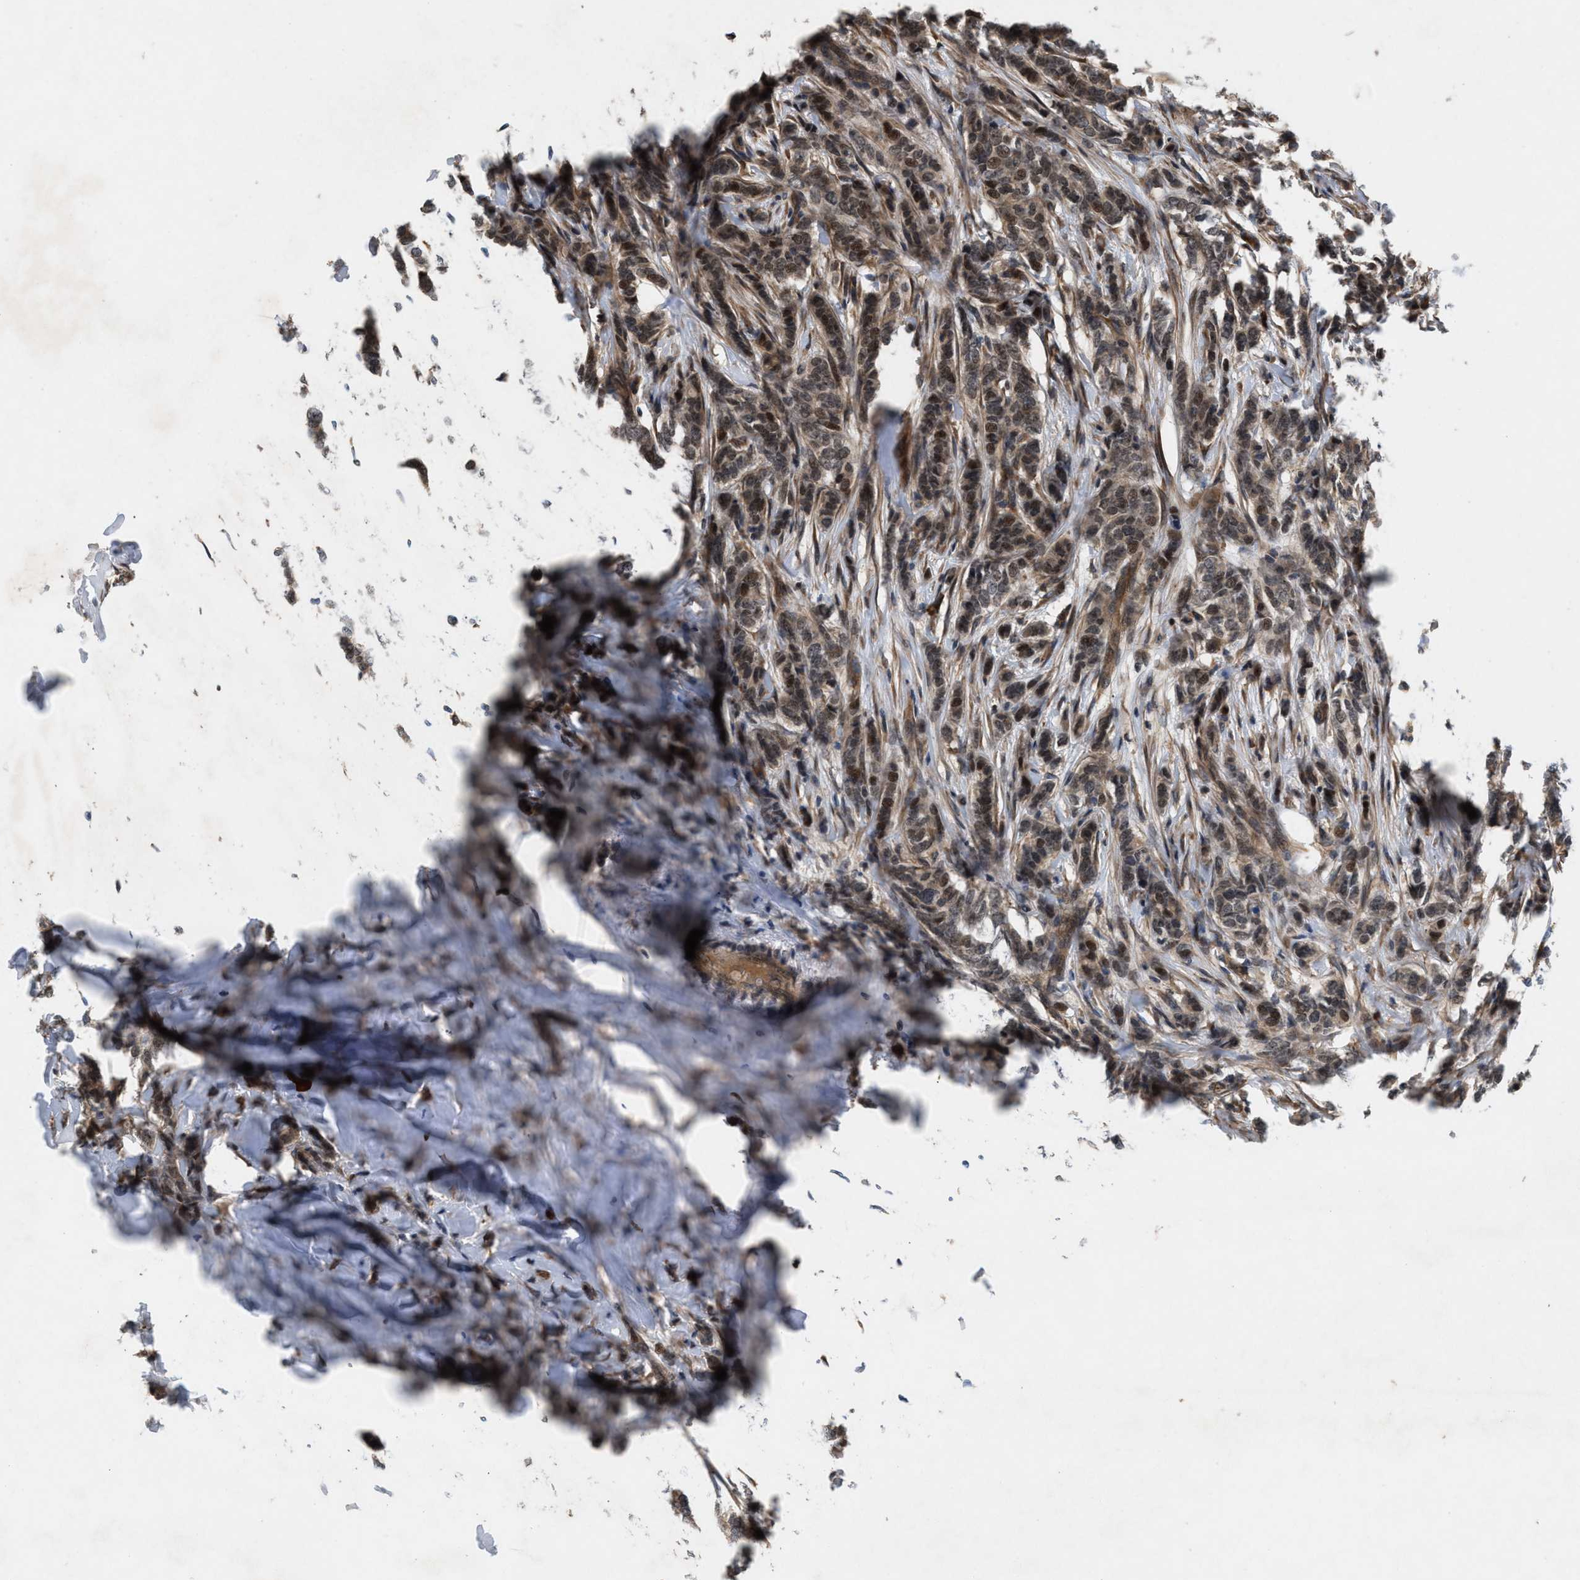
{"staining": {"intensity": "moderate", "quantity": ">75%", "location": "cytoplasmic/membranous,nuclear"}, "tissue": "breast cancer", "cell_type": "Tumor cells", "image_type": "cancer", "snomed": [{"axis": "morphology", "description": "Lobular carcinoma"}, {"axis": "topography", "description": "Skin"}, {"axis": "topography", "description": "Breast"}], "caption": "Immunohistochemical staining of breast cancer (lobular carcinoma) reveals moderate cytoplasmic/membranous and nuclear protein positivity in approximately >75% of tumor cells.", "gene": "MFSD6", "patient": {"sex": "female", "age": 46}}